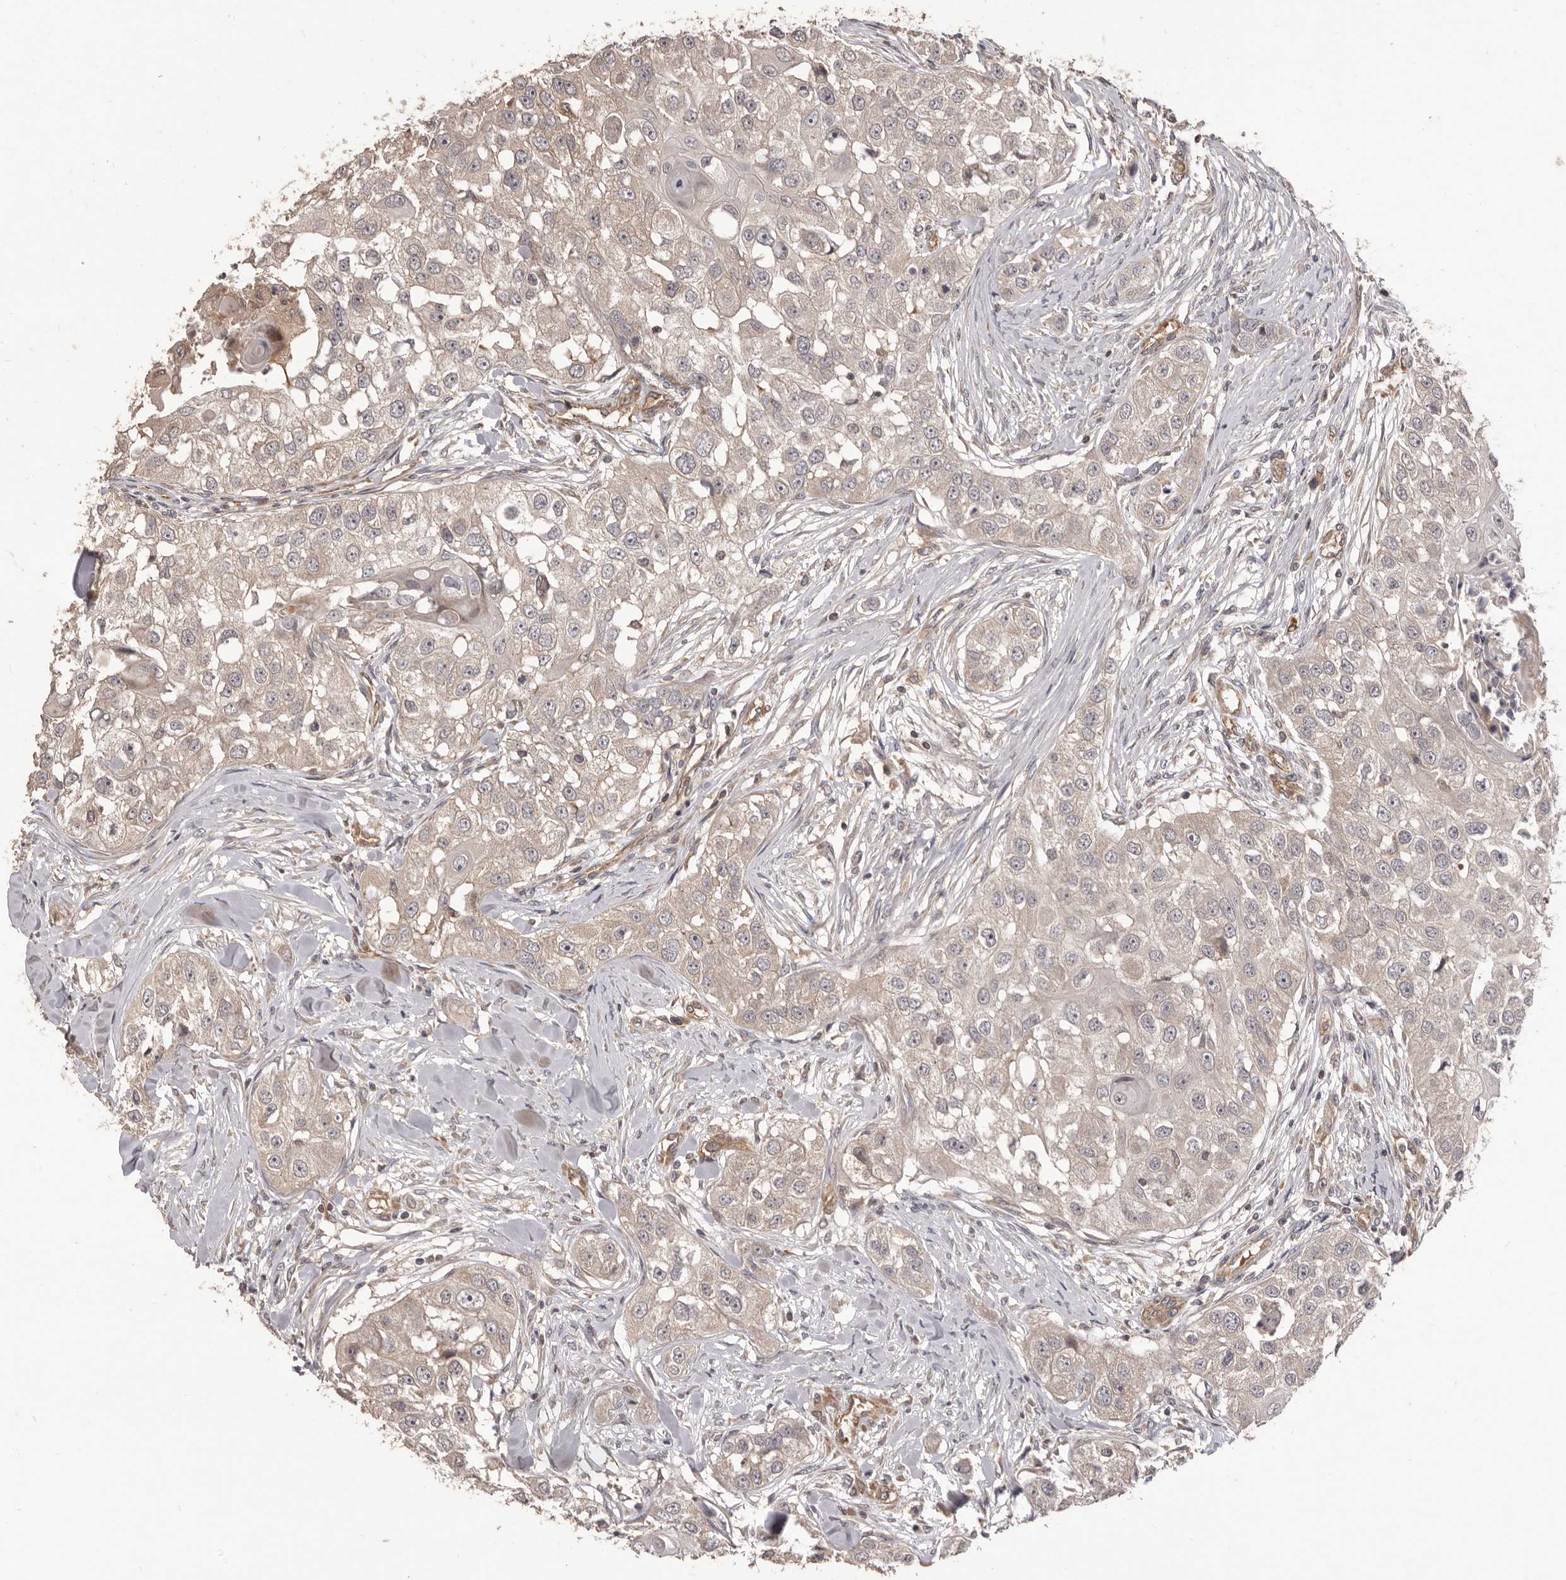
{"staining": {"intensity": "weak", "quantity": ">75%", "location": "cytoplasmic/membranous"}, "tissue": "head and neck cancer", "cell_type": "Tumor cells", "image_type": "cancer", "snomed": [{"axis": "morphology", "description": "Normal tissue, NOS"}, {"axis": "morphology", "description": "Squamous cell carcinoma, NOS"}, {"axis": "topography", "description": "Skeletal muscle"}, {"axis": "topography", "description": "Head-Neck"}], "caption": "DAB immunohistochemical staining of human squamous cell carcinoma (head and neck) exhibits weak cytoplasmic/membranous protein positivity in about >75% of tumor cells.", "gene": "QRSL1", "patient": {"sex": "male", "age": 51}}